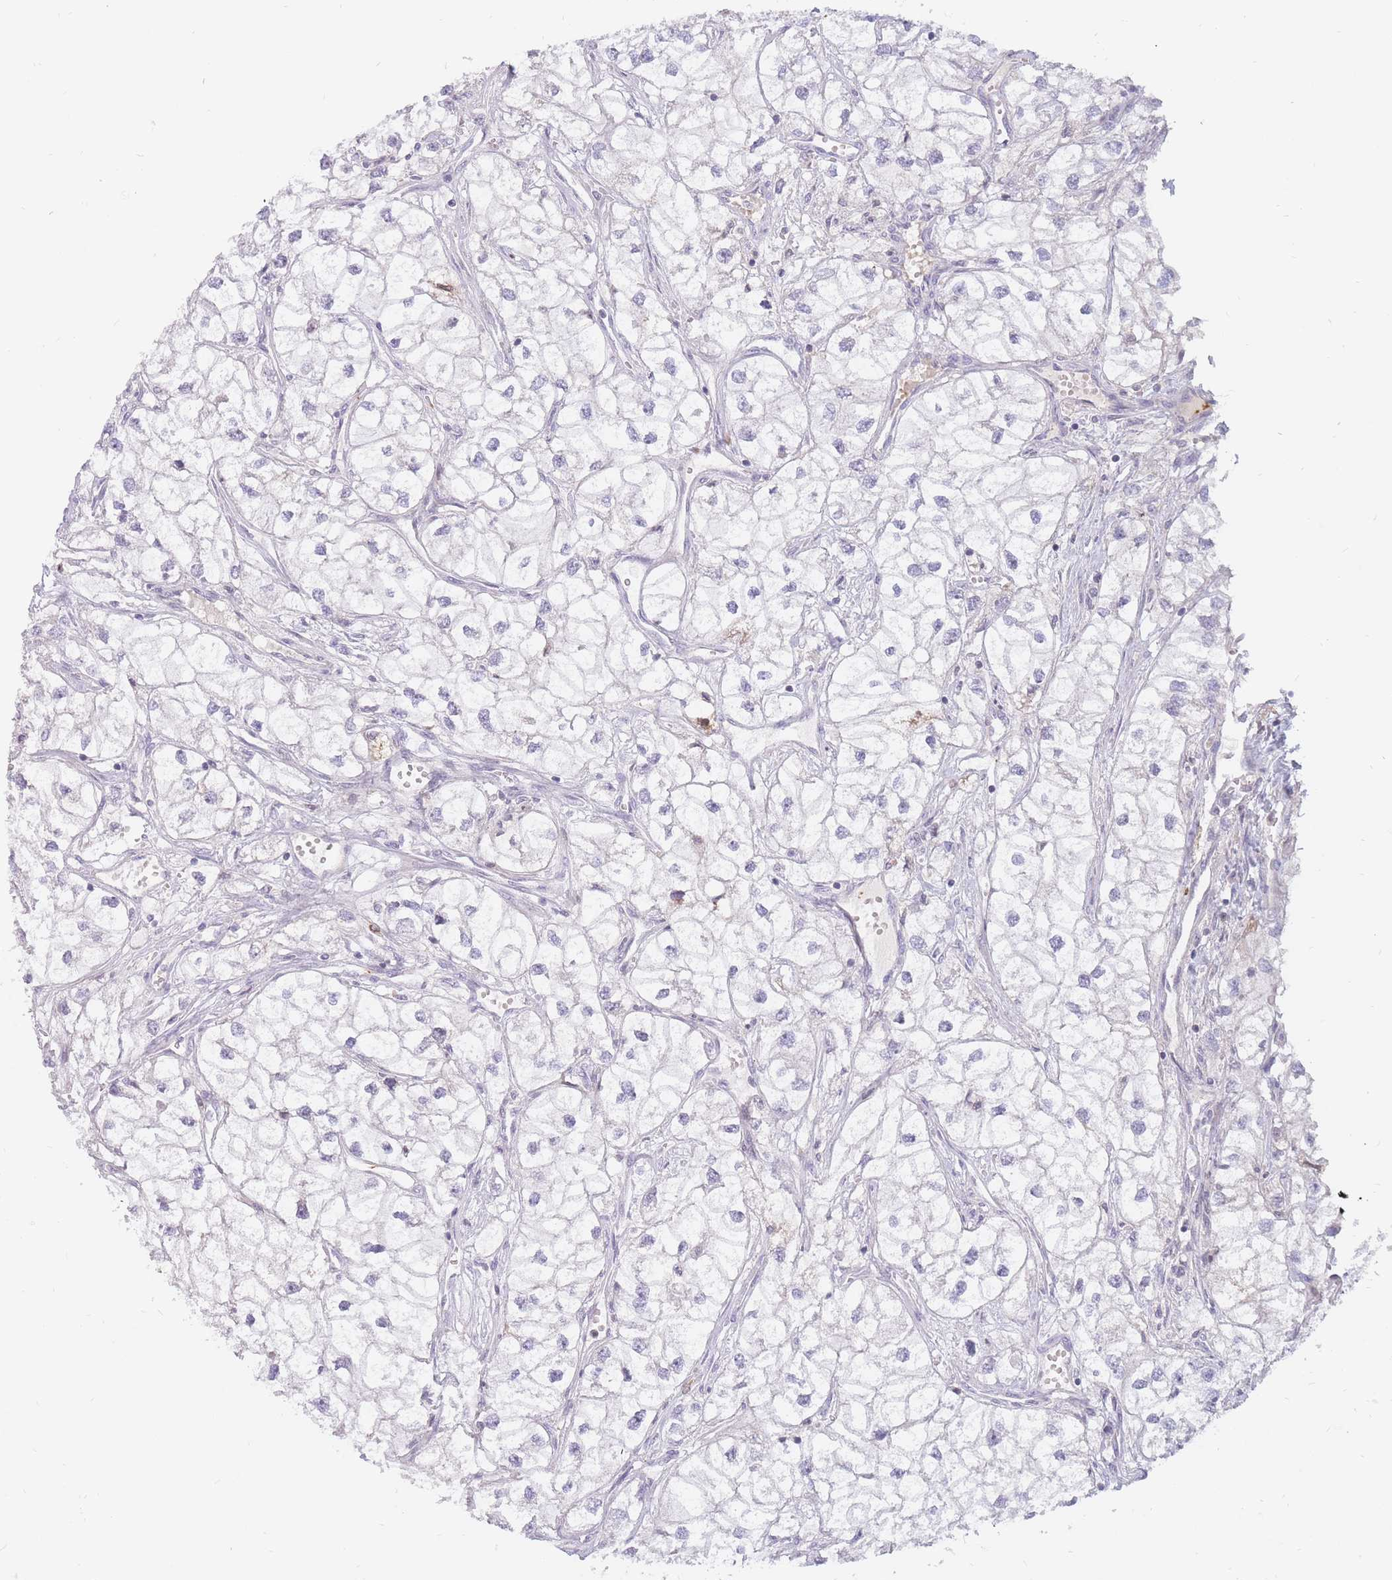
{"staining": {"intensity": "negative", "quantity": "none", "location": "none"}, "tissue": "renal cancer", "cell_type": "Tumor cells", "image_type": "cancer", "snomed": [{"axis": "morphology", "description": "Adenocarcinoma, NOS"}, {"axis": "topography", "description": "Kidney"}], "caption": "Adenocarcinoma (renal) was stained to show a protein in brown. There is no significant staining in tumor cells.", "gene": "PTGDR", "patient": {"sex": "male", "age": 59}}